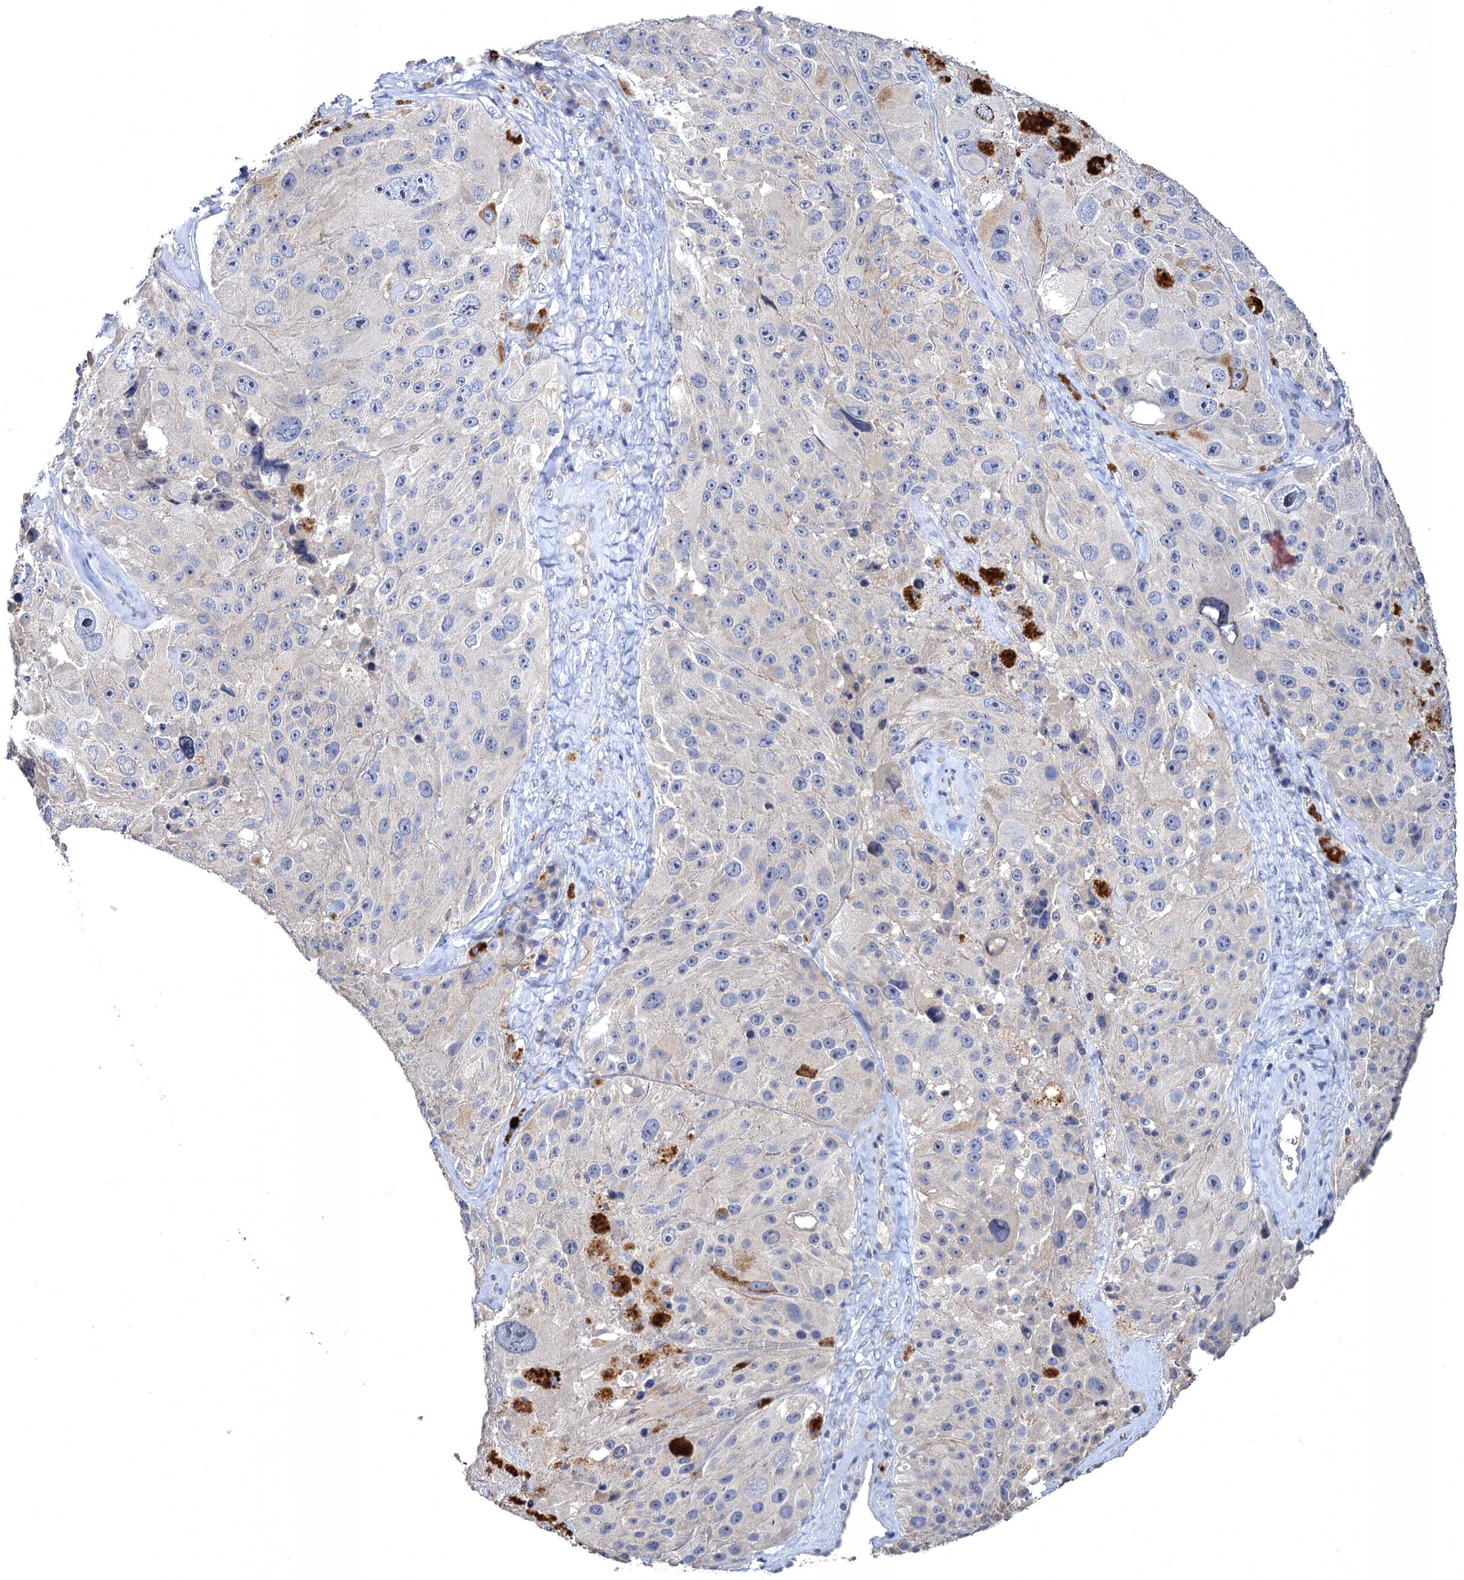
{"staining": {"intensity": "negative", "quantity": "none", "location": "none"}, "tissue": "melanoma", "cell_type": "Tumor cells", "image_type": "cancer", "snomed": [{"axis": "morphology", "description": "Malignant melanoma, Metastatic site"}, {"axis": "topography", "description": "Lymph node"}], "caption": "Immunohistochemical staining of melanoma demonstrates no significant staining in tumor cells.", "gene": "ATP9A", "patient": {"sex": "male", "age": 62}}